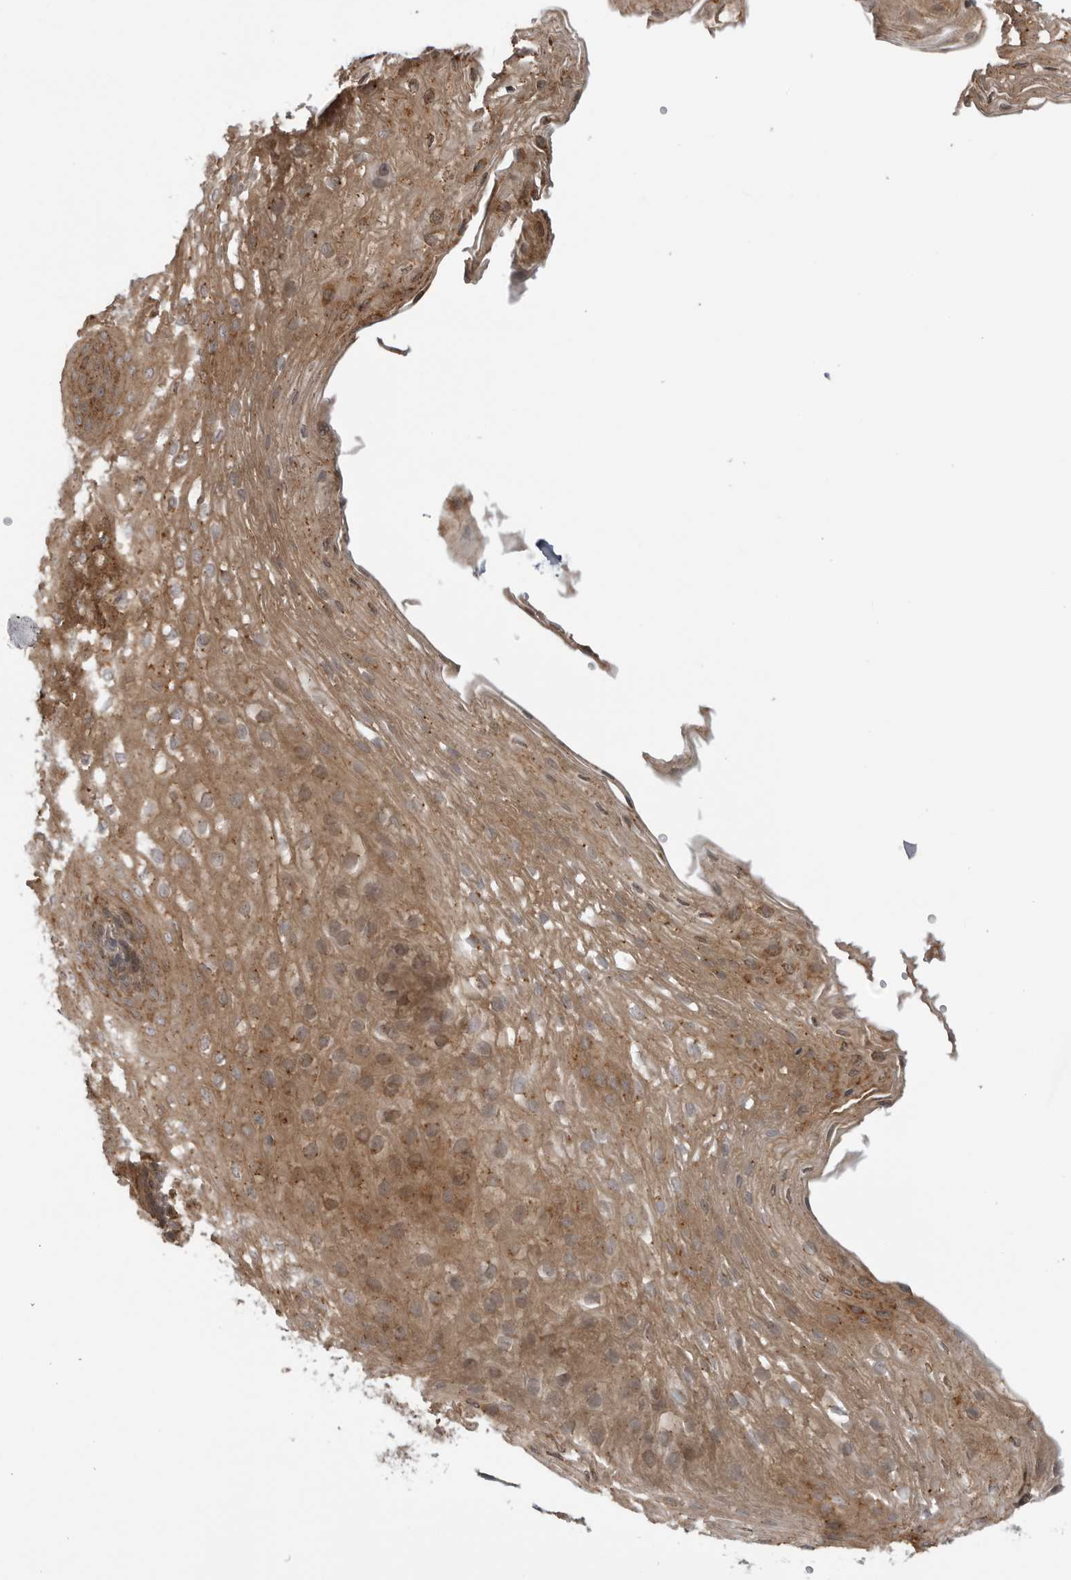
{"staining": {"intensity": "moderate", "quantity": ">75%", "location": "cytoplasmic/membranous"}, "tissue": "esophagus", "cell_type": "Squamous epithelial cells", "image_type": "normal", "snomed": [{"axis": "morphology", "description": "Normal tissue, NOS"}, {"axis": "topography", "description": "Esophagus"}], "caption": "Brown immunohistochemical staining in normal esophagus reveals moderate cytoplasmic/membranous expression in about >75% of squamous epithelial cells.", "gene": "LRRC45", "patient": {"sex": "female", "age": 66}}